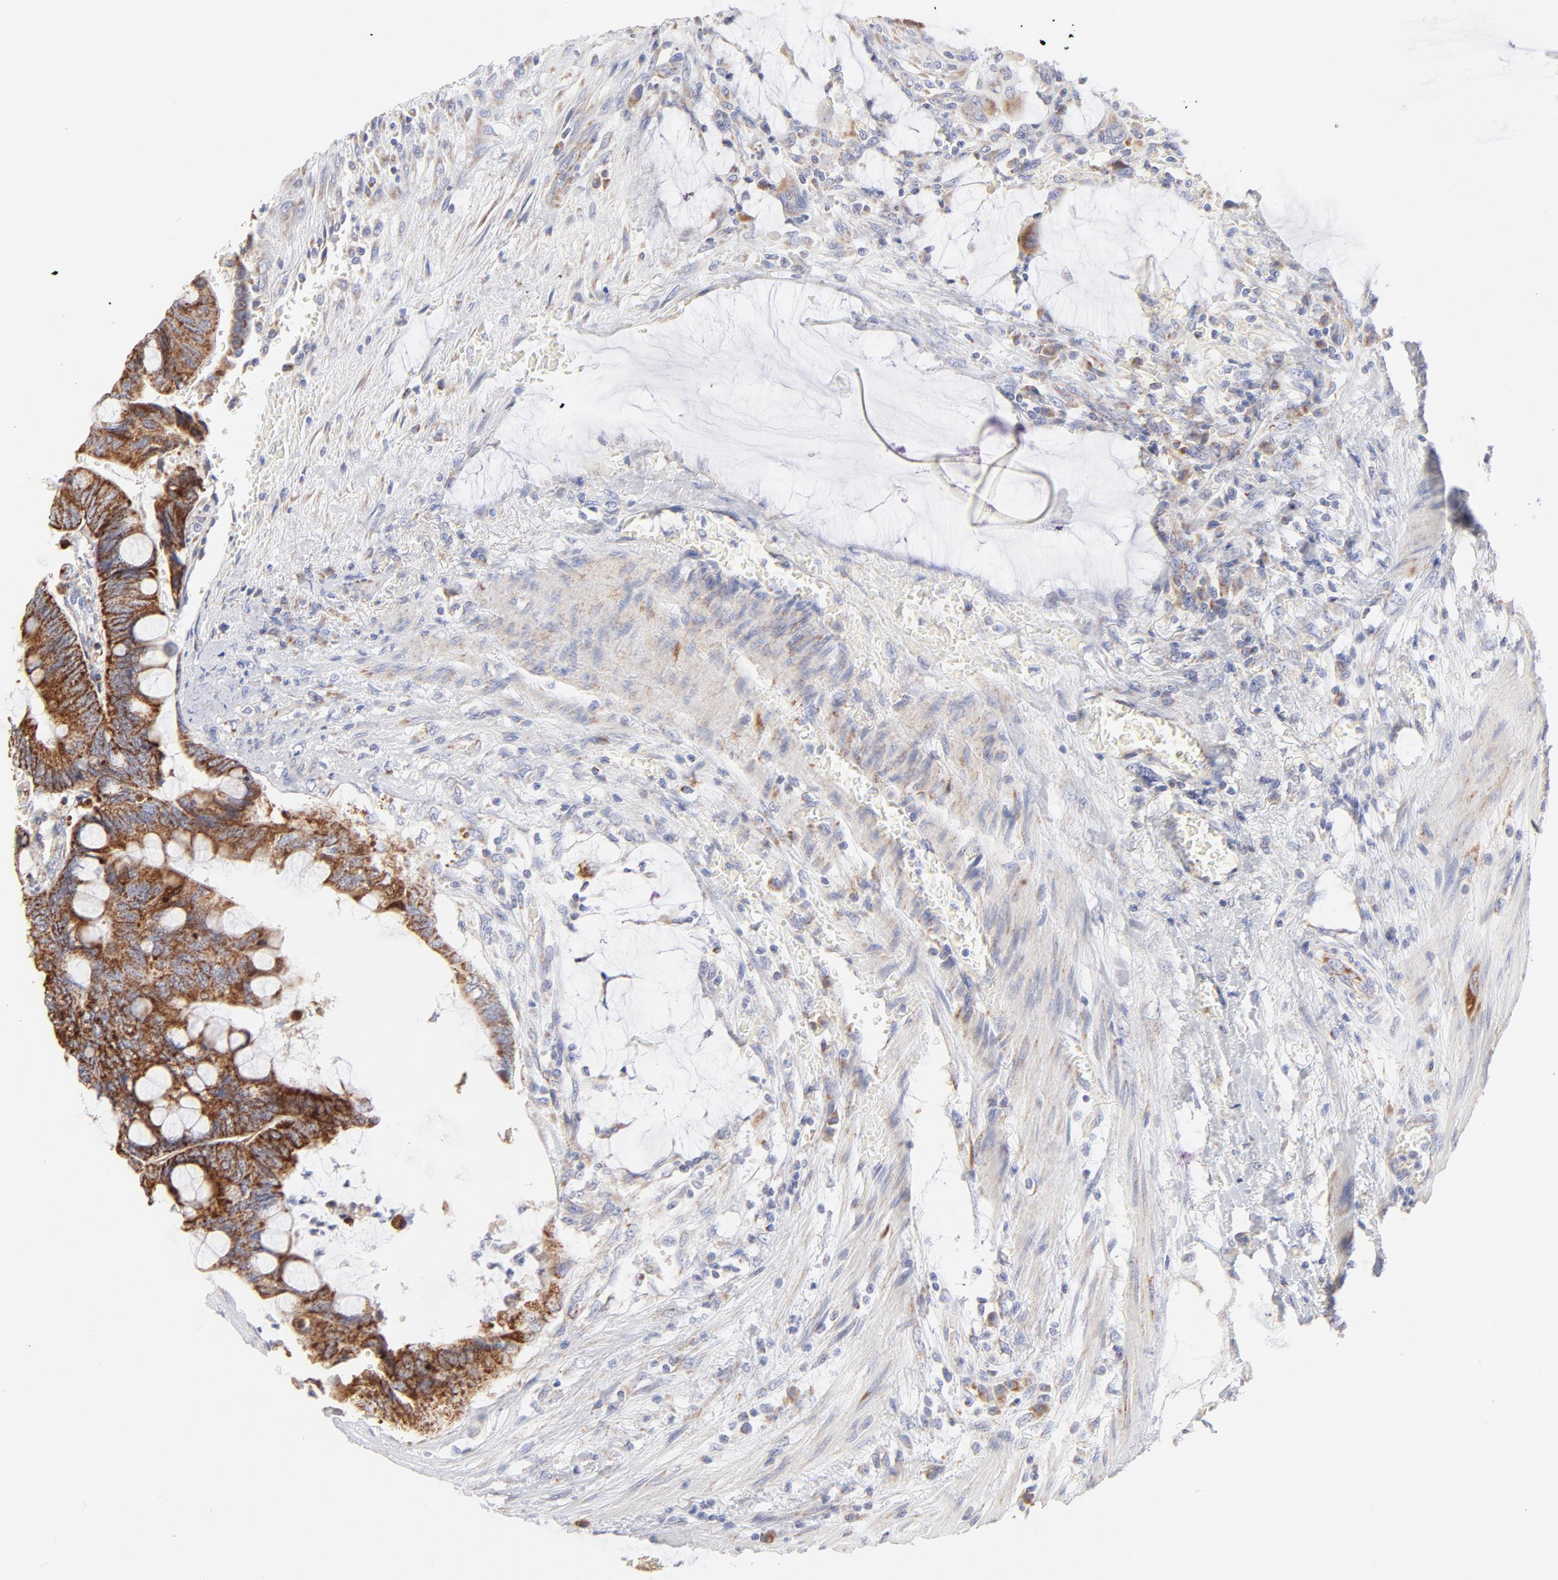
{"staining": {"intensity": "strong", "quantity": ">75%", "location": "cytoplasmic/membranous"}, "tissue": "colorectal cancer", "cell_type": "Tumor cells", "image_type": "cancer", "snomed": [{"axis": "morphology", "description": "Normal tissue, NOS"}, {"axis": "morphology", "description": "Adenocarcinoma, NOS"}, {"axis": "topography", "description": "Rectum"}], "caption": "The photomicrograph shows staining of colorectal cancer (adenocarcinoma), revealing strong cytoplasmic/membranous protein positivity (brown color) within tumor cells.", "gene": "TIMM8A", "patient": {"sex": "male", "age": 92}}